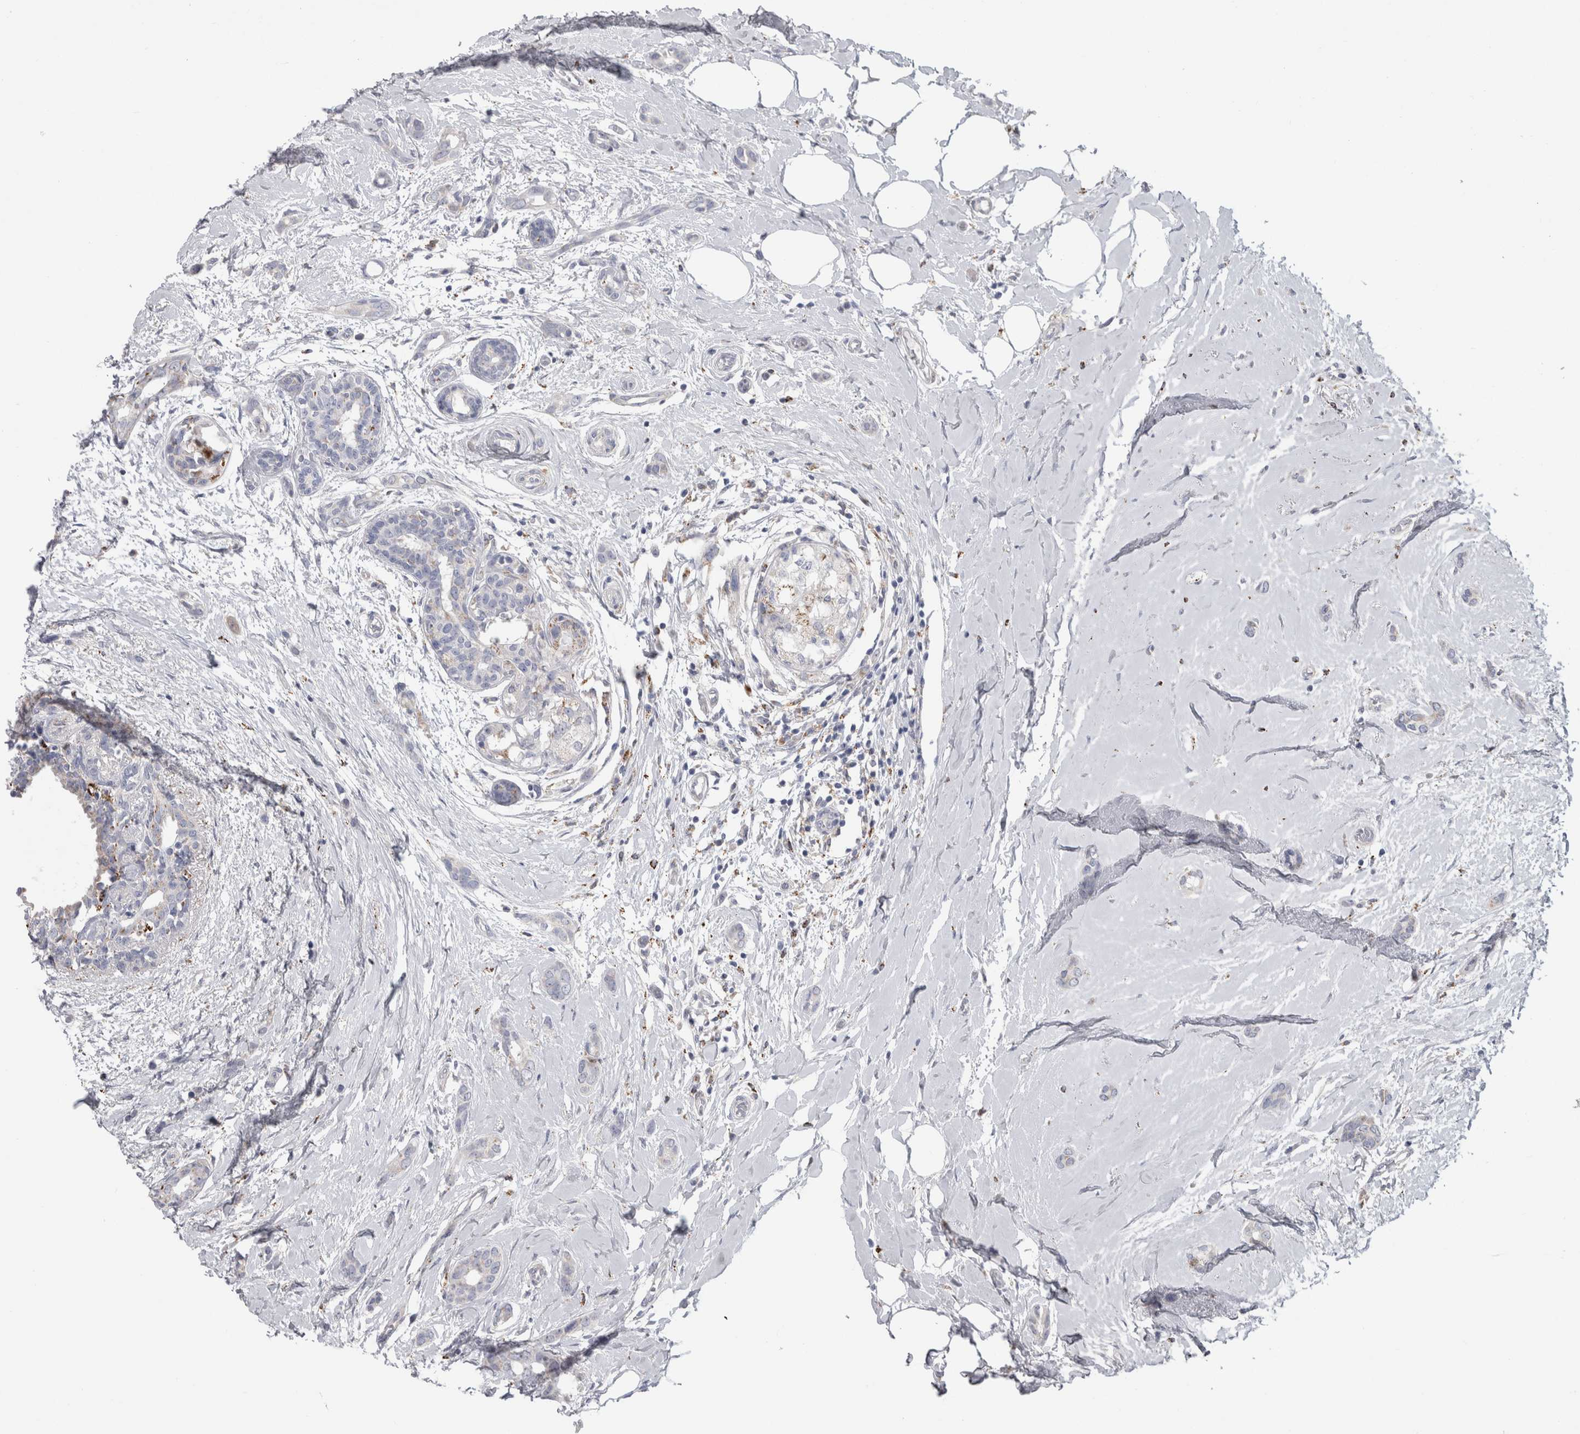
{"staining": {"intensity": "weak", "quantity": "<25%", "location": "cytoplasmic/membranous"}, "tissue": "breast cancer", "cell_type": "Tumor cells", "image_type": "cancer", "snomed": [{"axis": "morphology", "description": "Duct carcinoma"}, {"axis": "topography", "description": "Breast"}], "caption": "A histopathology image of breast cancer stained for a protein demonstrates no brown staining in tumor cells.", "gene": "GATM", "patient": {"sex": "female", "age": 55}}